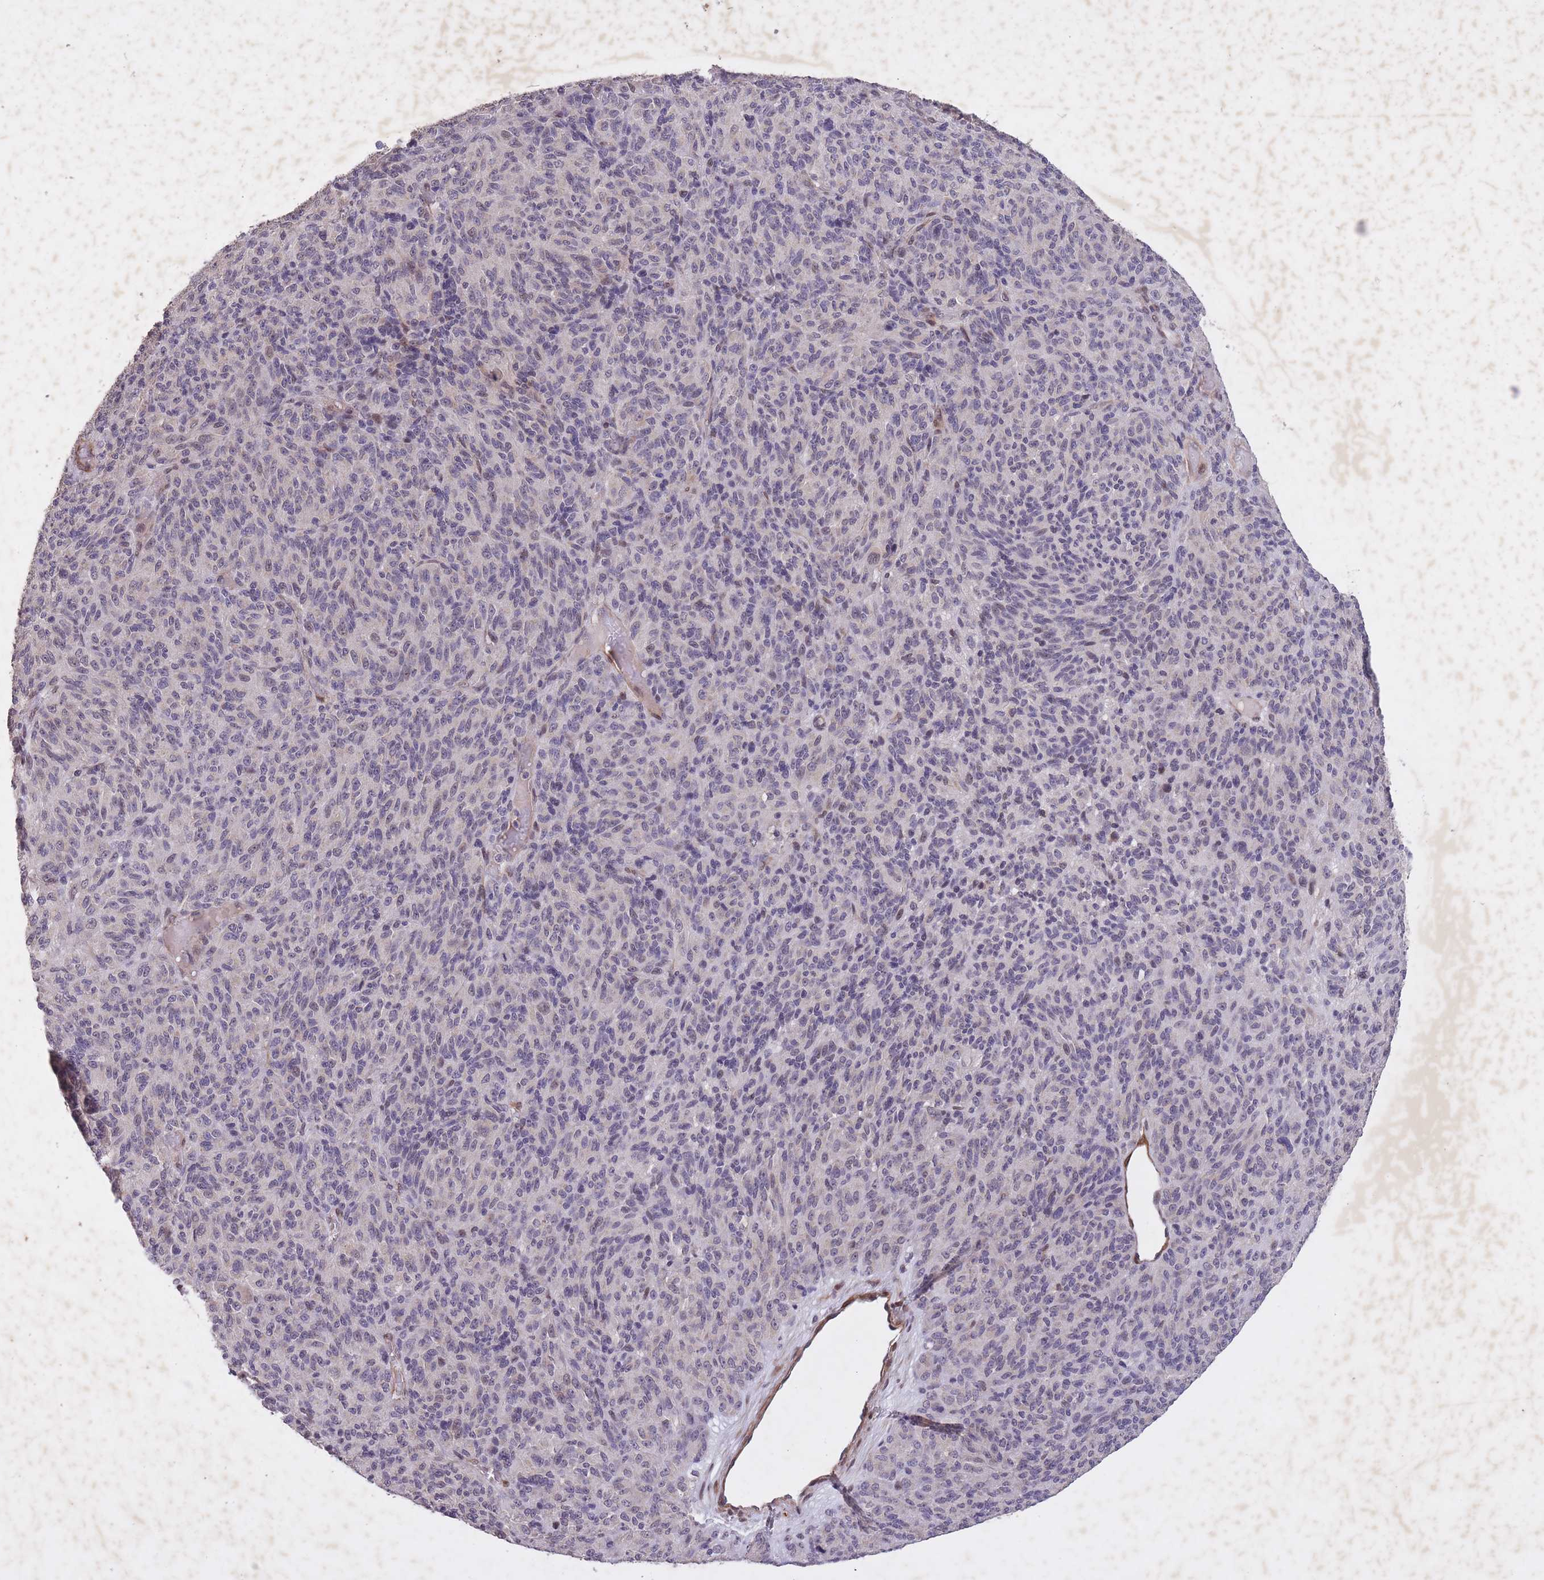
{"staining": {"intensity": "negative", "quantity": "none", "location": "none"}, "tissue": "melanoma", "cell_type": "Tumor cells", "image_type": "cancer", "snomed": [{"axis": "morphology", "description": "Malignant melanoma, Metastatic site"}, {"axis": "topography", "description": "Brain"}], "caption": "IHC histopathology image of malignant melanoma (metastatic site) stained for a protein (brown), which displays no expression in tumor cells.", "gene": "CBX6", "patient": {"sex": "female", "age": 56}}